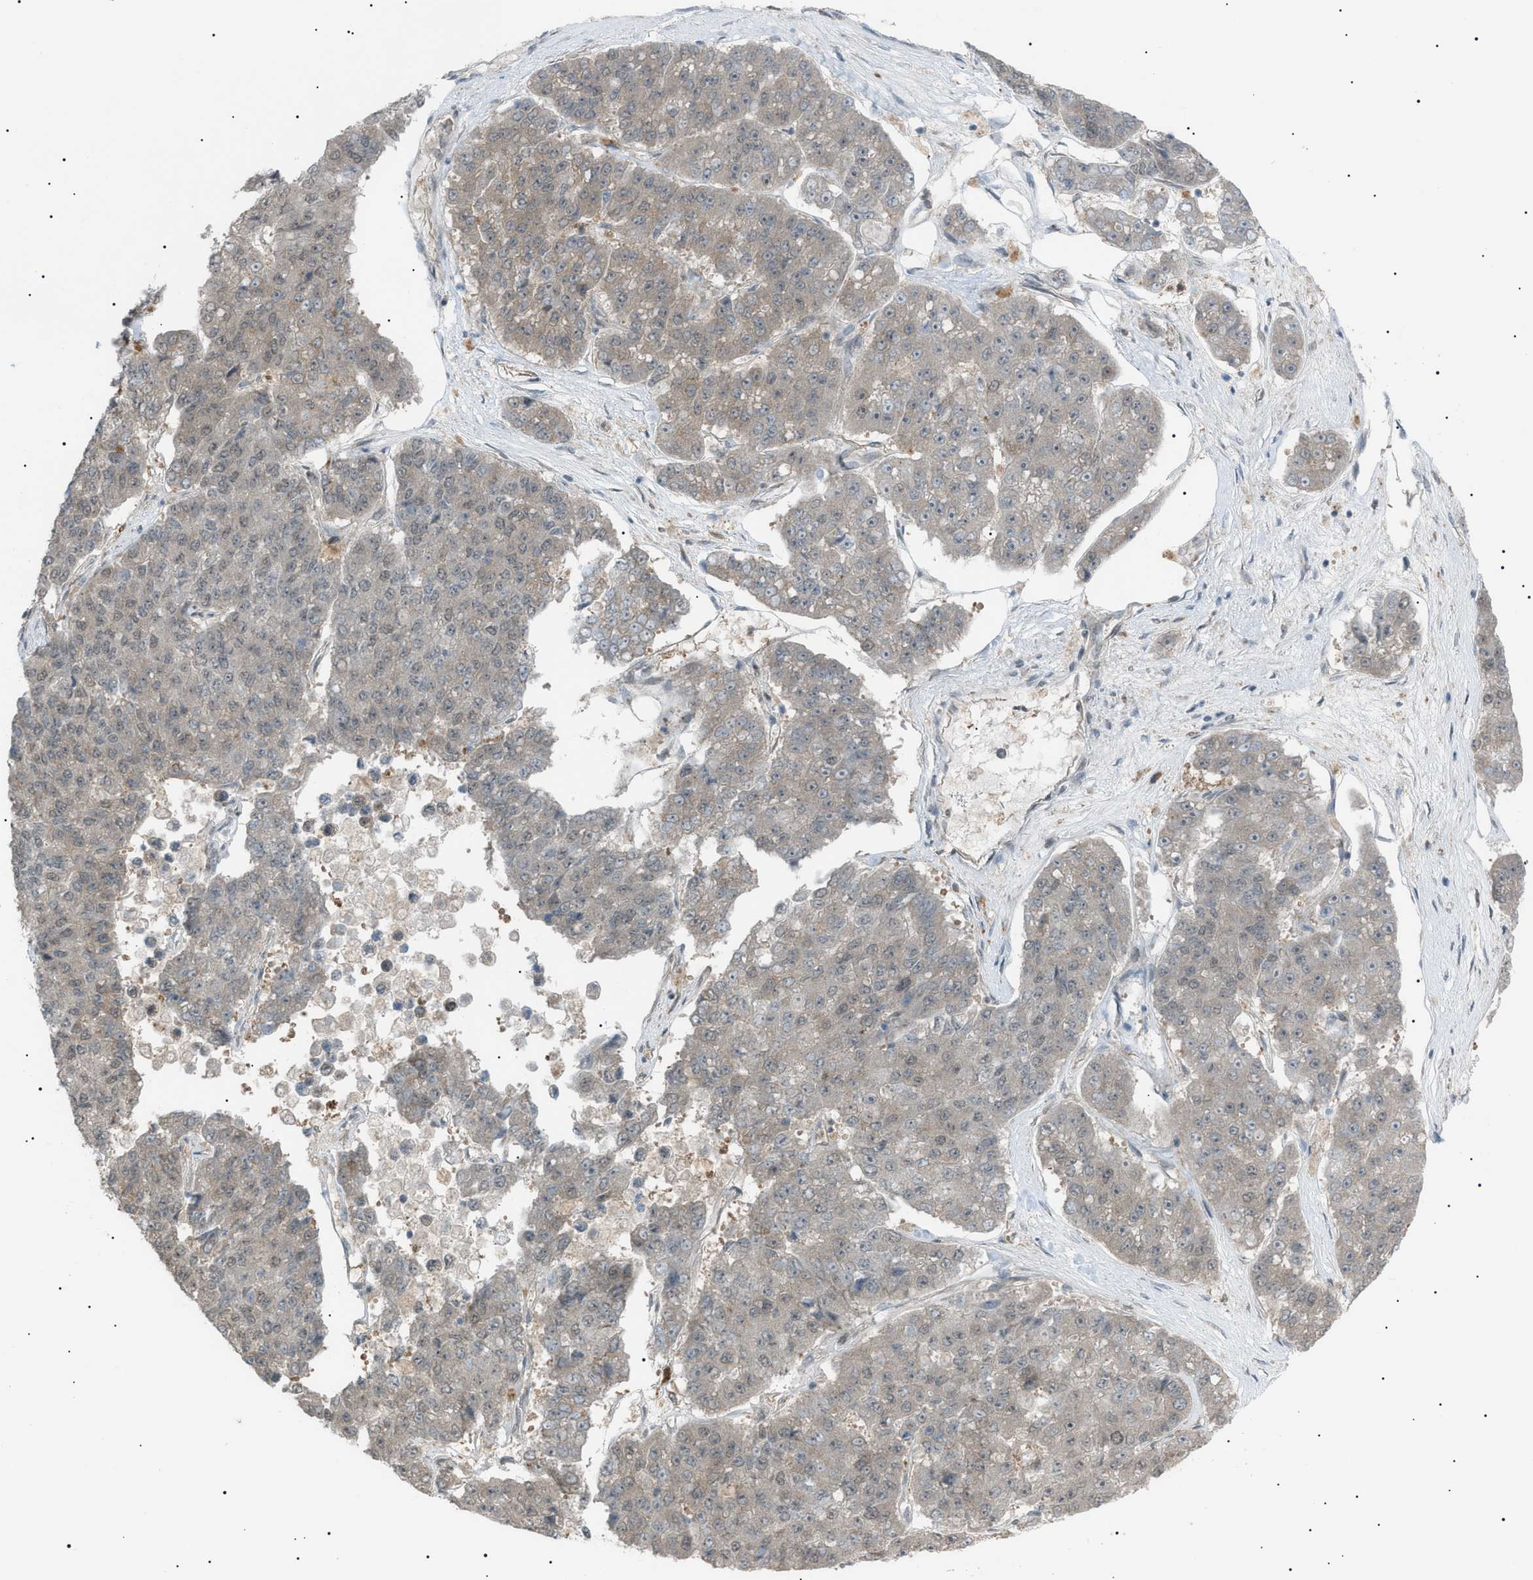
{"staining": {"intensity": "weak", "quantity": "25%-75%", "location": "nuclear"}, "tissue": "pancreatic cancer", "cell_type": "Tumor cells", "image_type": "cancer", "snomed": [{"axis": "morphology", "description": "Adenocarcinoma, NOS"}, {"axis": "topography", "description": "Pancreas"}], "caption": "The micrograph exhibits staining of pancreatic cancer (adenocarcinoma), revealing weak nuclear protein staining (brown color) within tumor cells. (DAB IHC, brown staining for protein, blue staining for nuclei).", "gene": "LPIN2", "patient": {"sex": "male", "age": 50}}